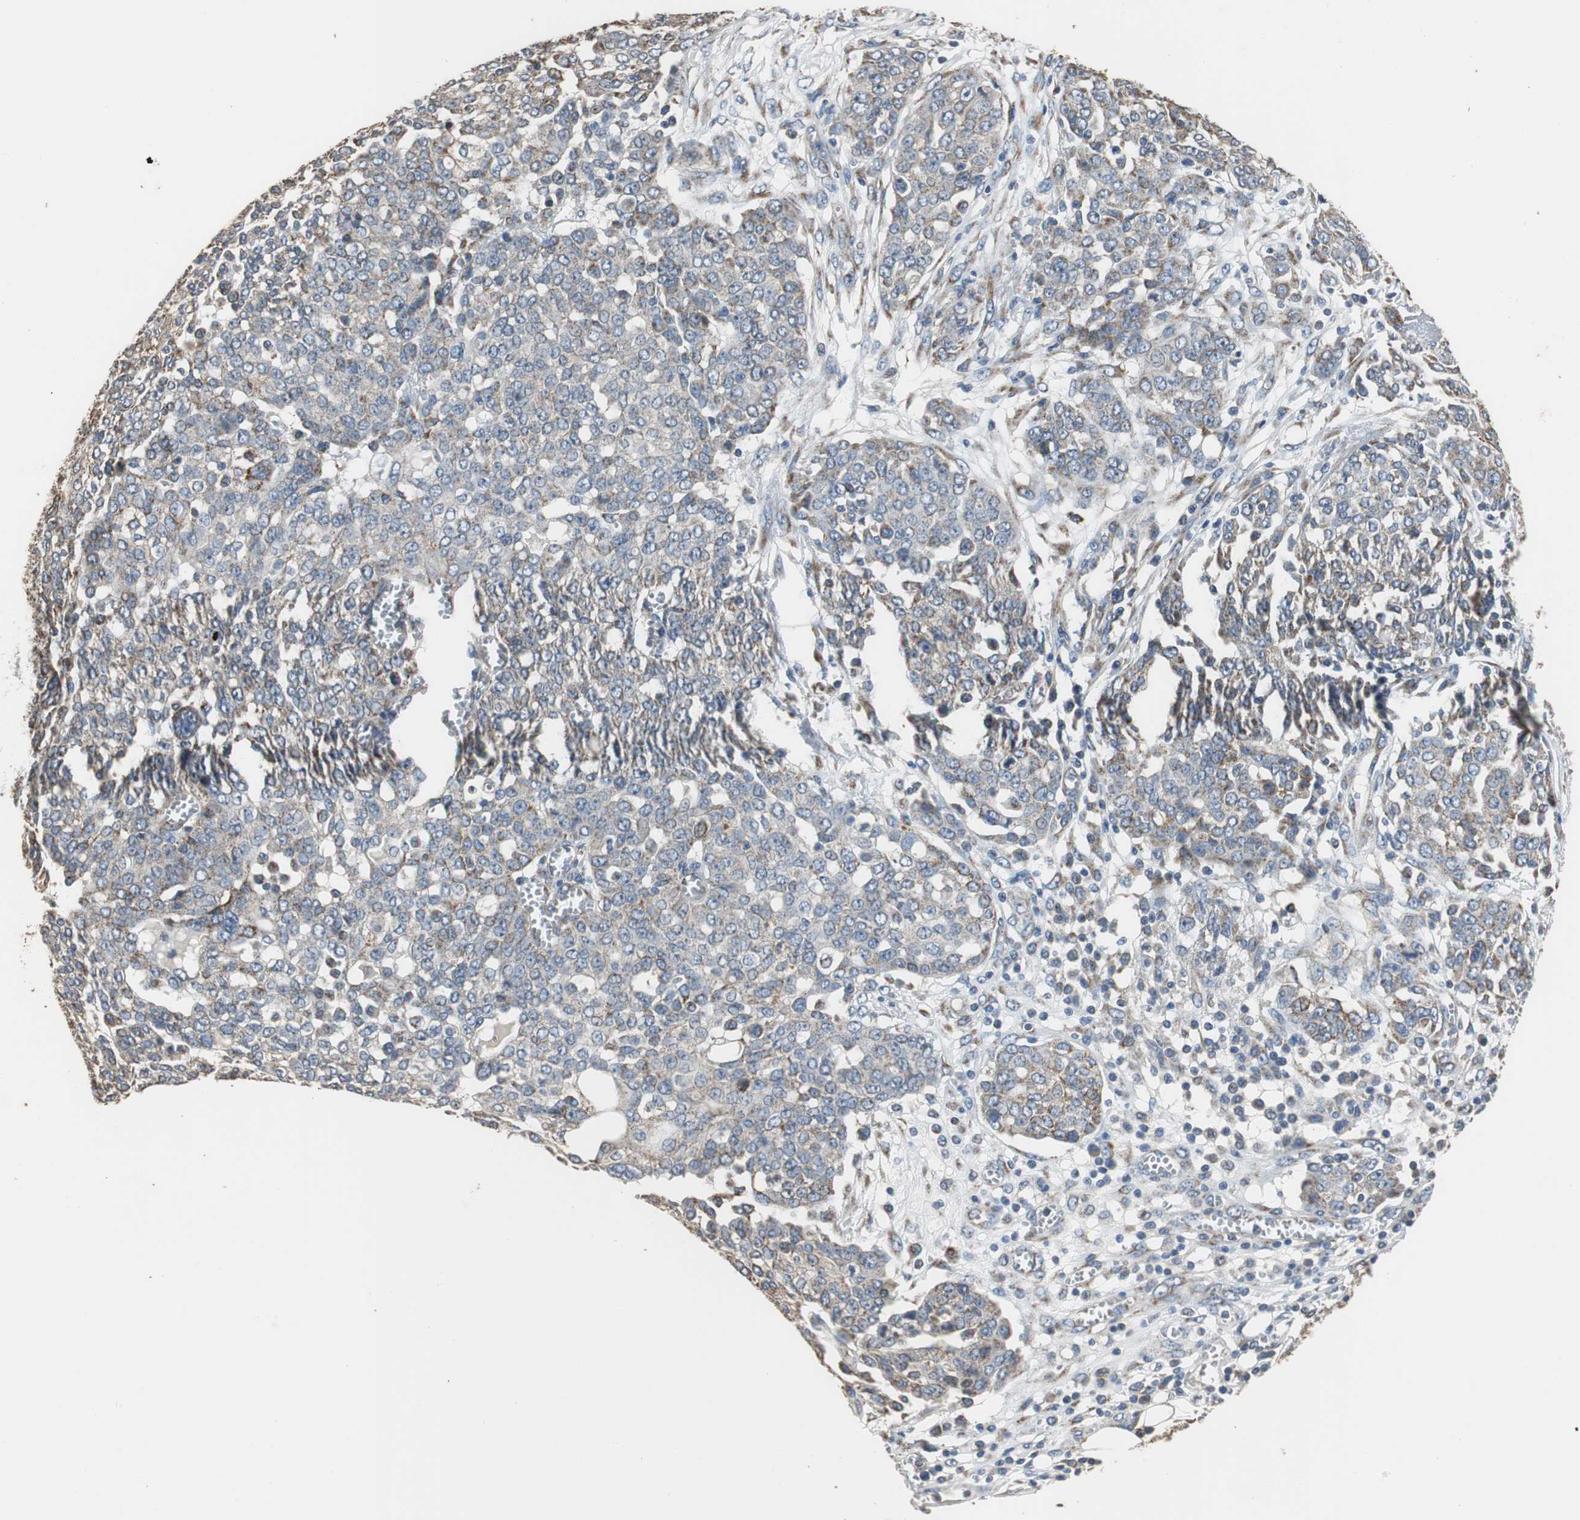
{"staining": {"intensity": "weak", "quantity": "25%-75%", "location": "cytoplasmic/membranous"}, "tissue": "ovarian cancer", "cell_type": "Tumor cells", "image_type": "cancer", "snomed": [{"axis": "morphology", "description": "Cystadenocarcinoma, serous, NOS"}, {"axis": "topography", "description": "Soft tissue"}, {"axis": "topography", "description": "Ovary"}], "caption": "Ovarian cancer was stained to show a protein in brown. There is low levels of weak cytoplasmic/membranous positivity in about 25%-75% of tumor cells. The protein of interest is stained brown, and the nuclei are stained in blue (DAB IHC with brightfield microscopy, high magnification).", "gene": "HMGCL", "patient": {"sex": "female", "age": 57}}